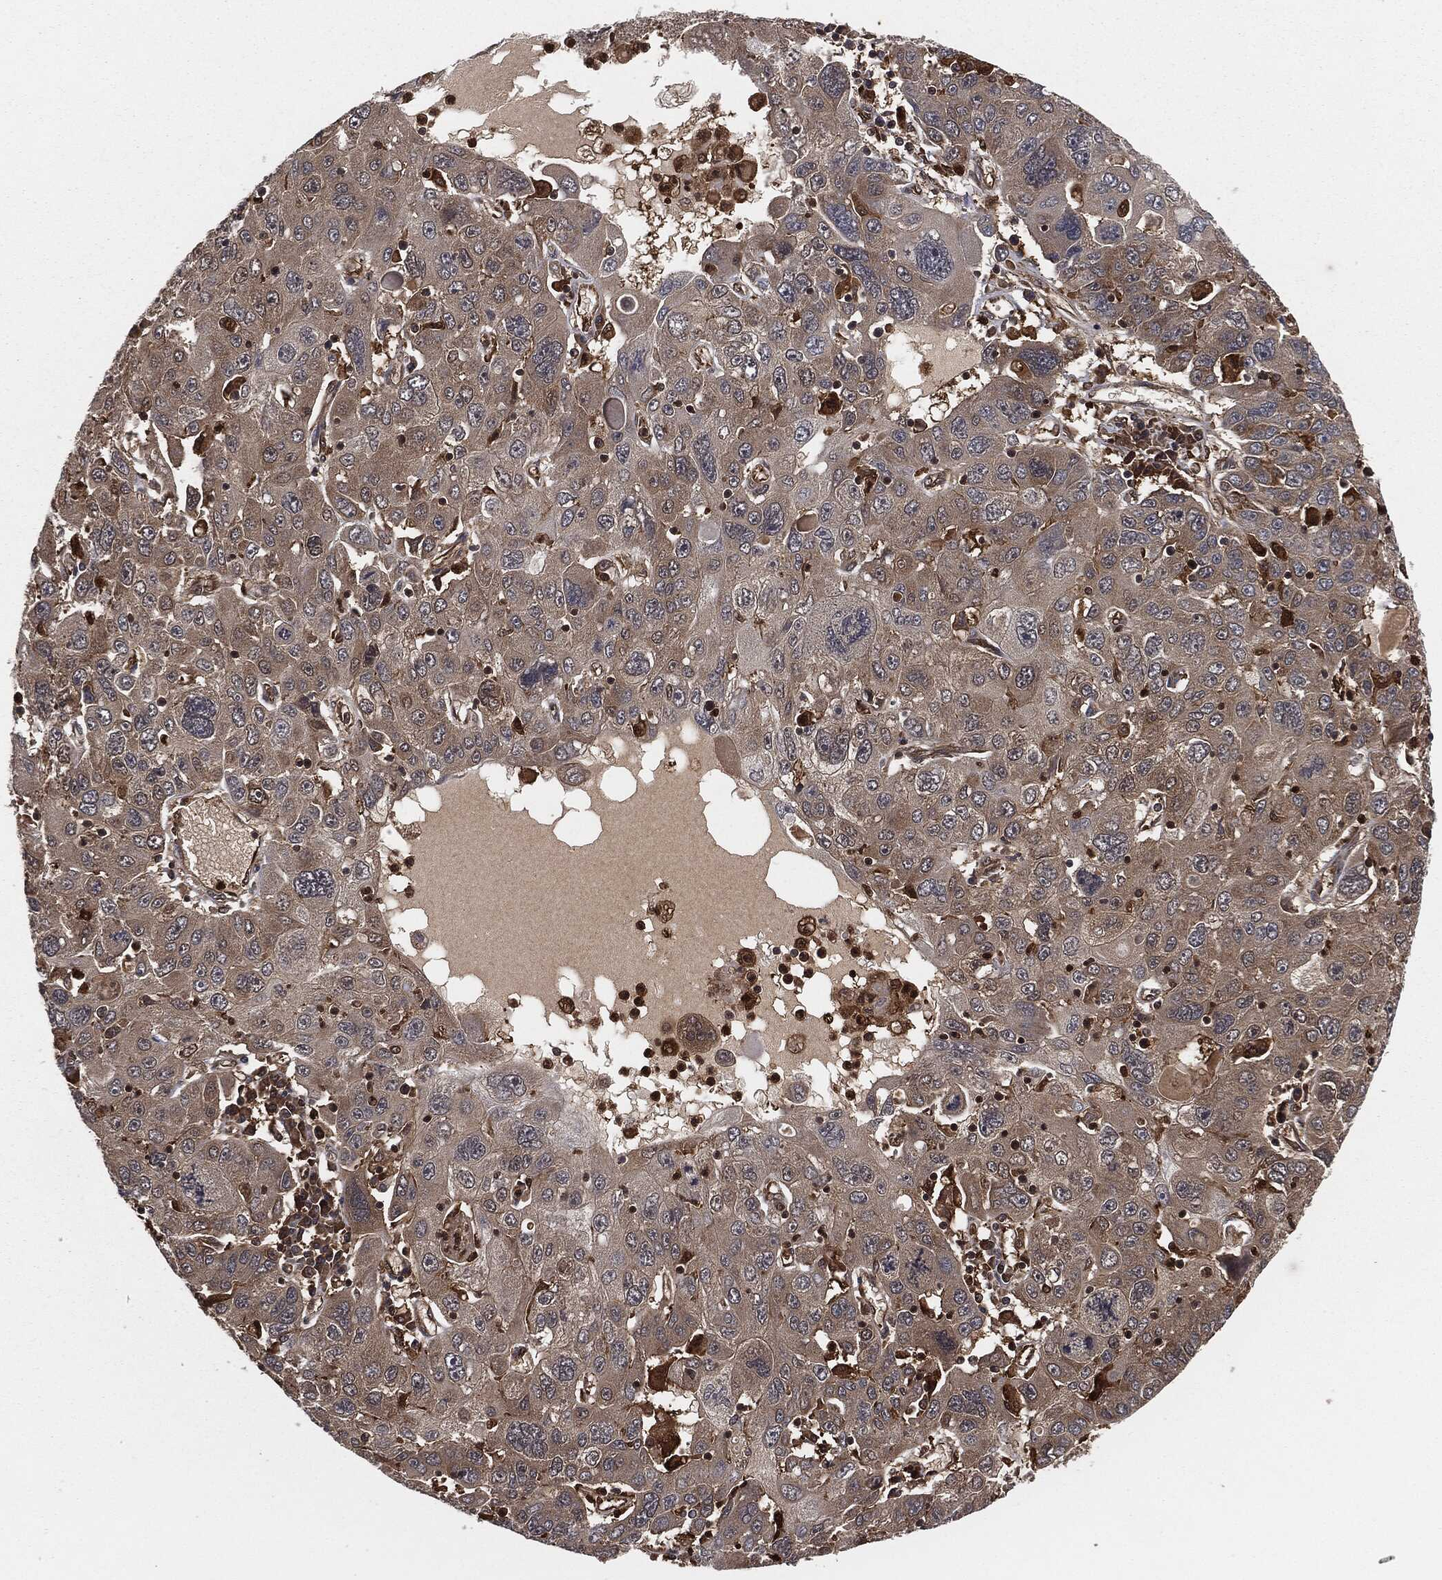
{"staining": {"intensity": "weak", "quantity": "<25%", "location": "cytoplasmic/membranous"}, "tissue": "stomach cancer", "cell_type": "Tumor cells", "image_type": "cancer", "snomed": [{"axis": "morphology", "description": "Adenocarcinoma, NOS"}, {"axis": "topography", "description": "Stomach"}], "caption": "A micrograph of stomach cancer (adenocarcinoma) stained for a protein demonstrates no brown staining in tumor cells. (Stains: DAB (3,3'-diaminobenzidine) immunohistochemistry with hematoxylin counter stain, Microscopy: brightfield microscopy at high magnification).", "gene": "CAPRIN2", "patient": {"sex": "male", "age": 56}}